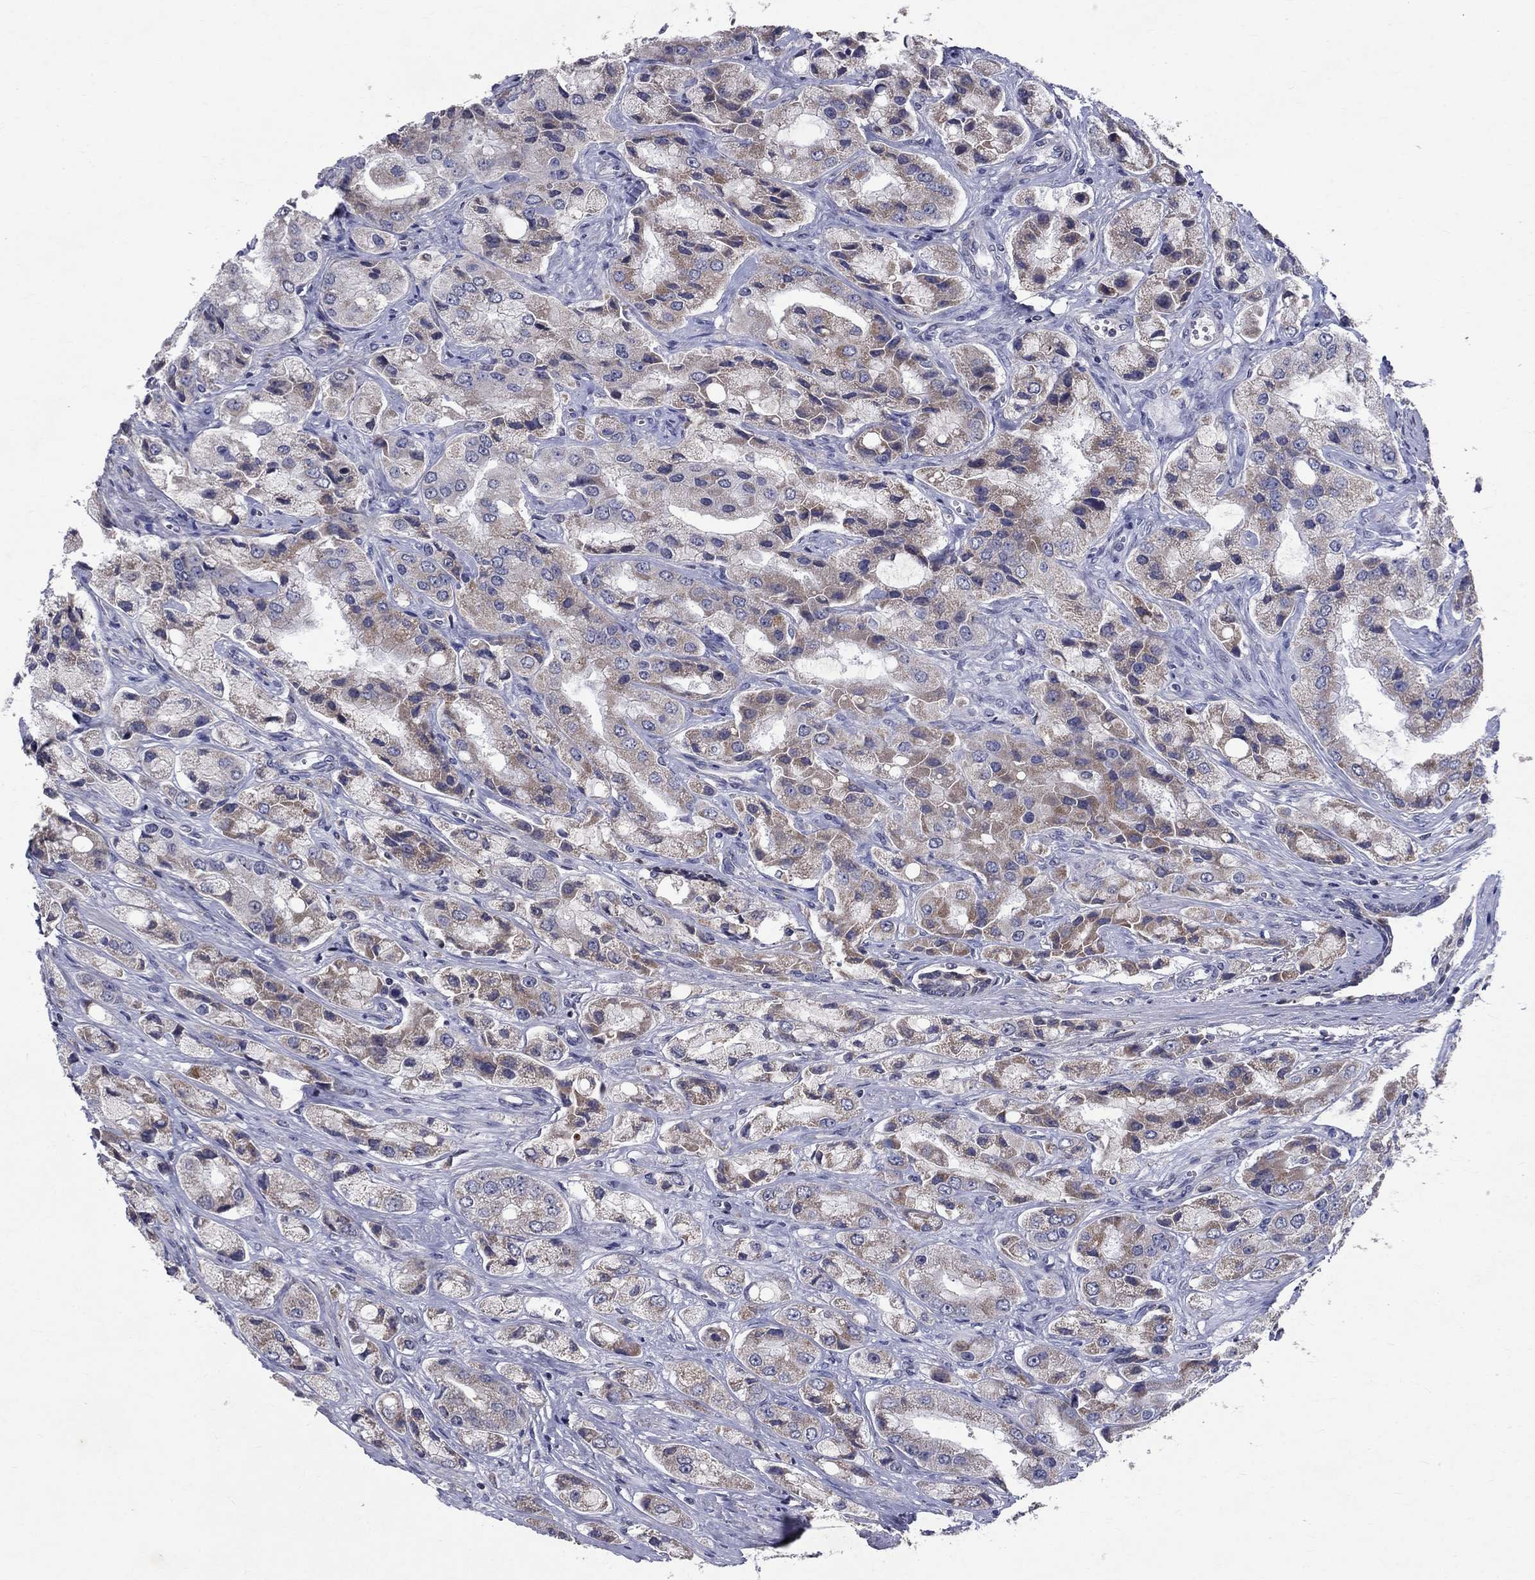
{"staining": {"intensity": "moderate", "quantity": "<25%", "location": "cytoplasmic/membranous"}, "tissue": "prostate cancer", "cell_type": "Tumor cells", "image_type": "cancer", "snomed": [{"axis": "morphology", "description": "Adenocarcinoma, Low grade"}, {"axis": "topography", "description": "Prostate"}], "caption": "Immunohistochemical staining of human prostate cancer displays moderate cytoplasmic/membranous protein expression in about <25% of tumor cells.", "gene": "SLC4A10", "patient": {"sex": "male", "age": 69}}